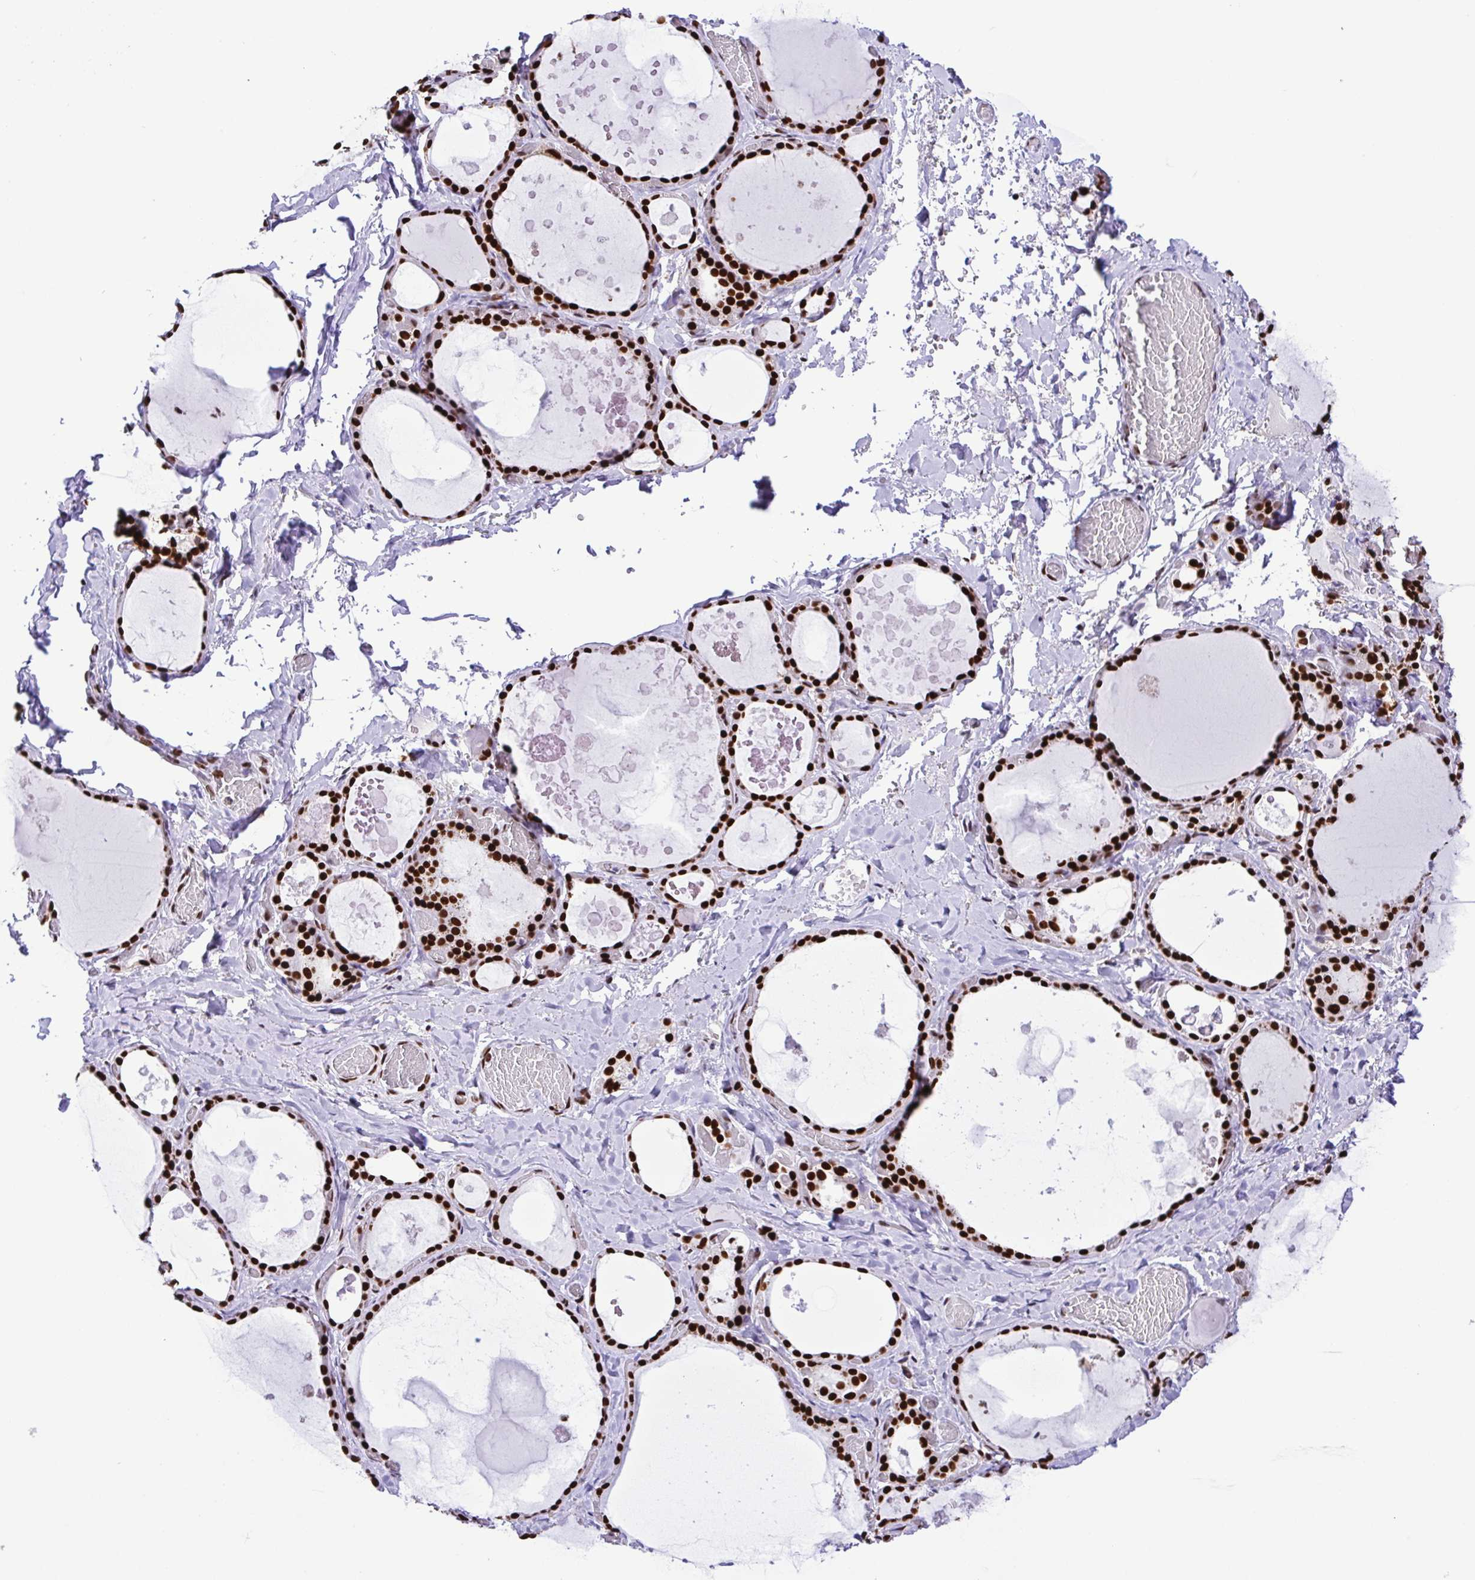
{"staining": {"intensity": "strong", "quantity": ">75%", "location": "nuclear"}, "tissue": "thyroid gland", "cell_type": "Glandular cells", "image_type": "normal", "snomed": [{"axis": "morphology", "description": "Normal tissue, NOS"}, {"axis": "topography", "description": "Thyroid gland"}], "caption": "Protein expression analysis of unremarkable human thyroid gland reveals strong nuclear staining in approximately >75% of glandular cells.", "gene": "TRIM28", "patient": {"sex": "female", "age": 56}}